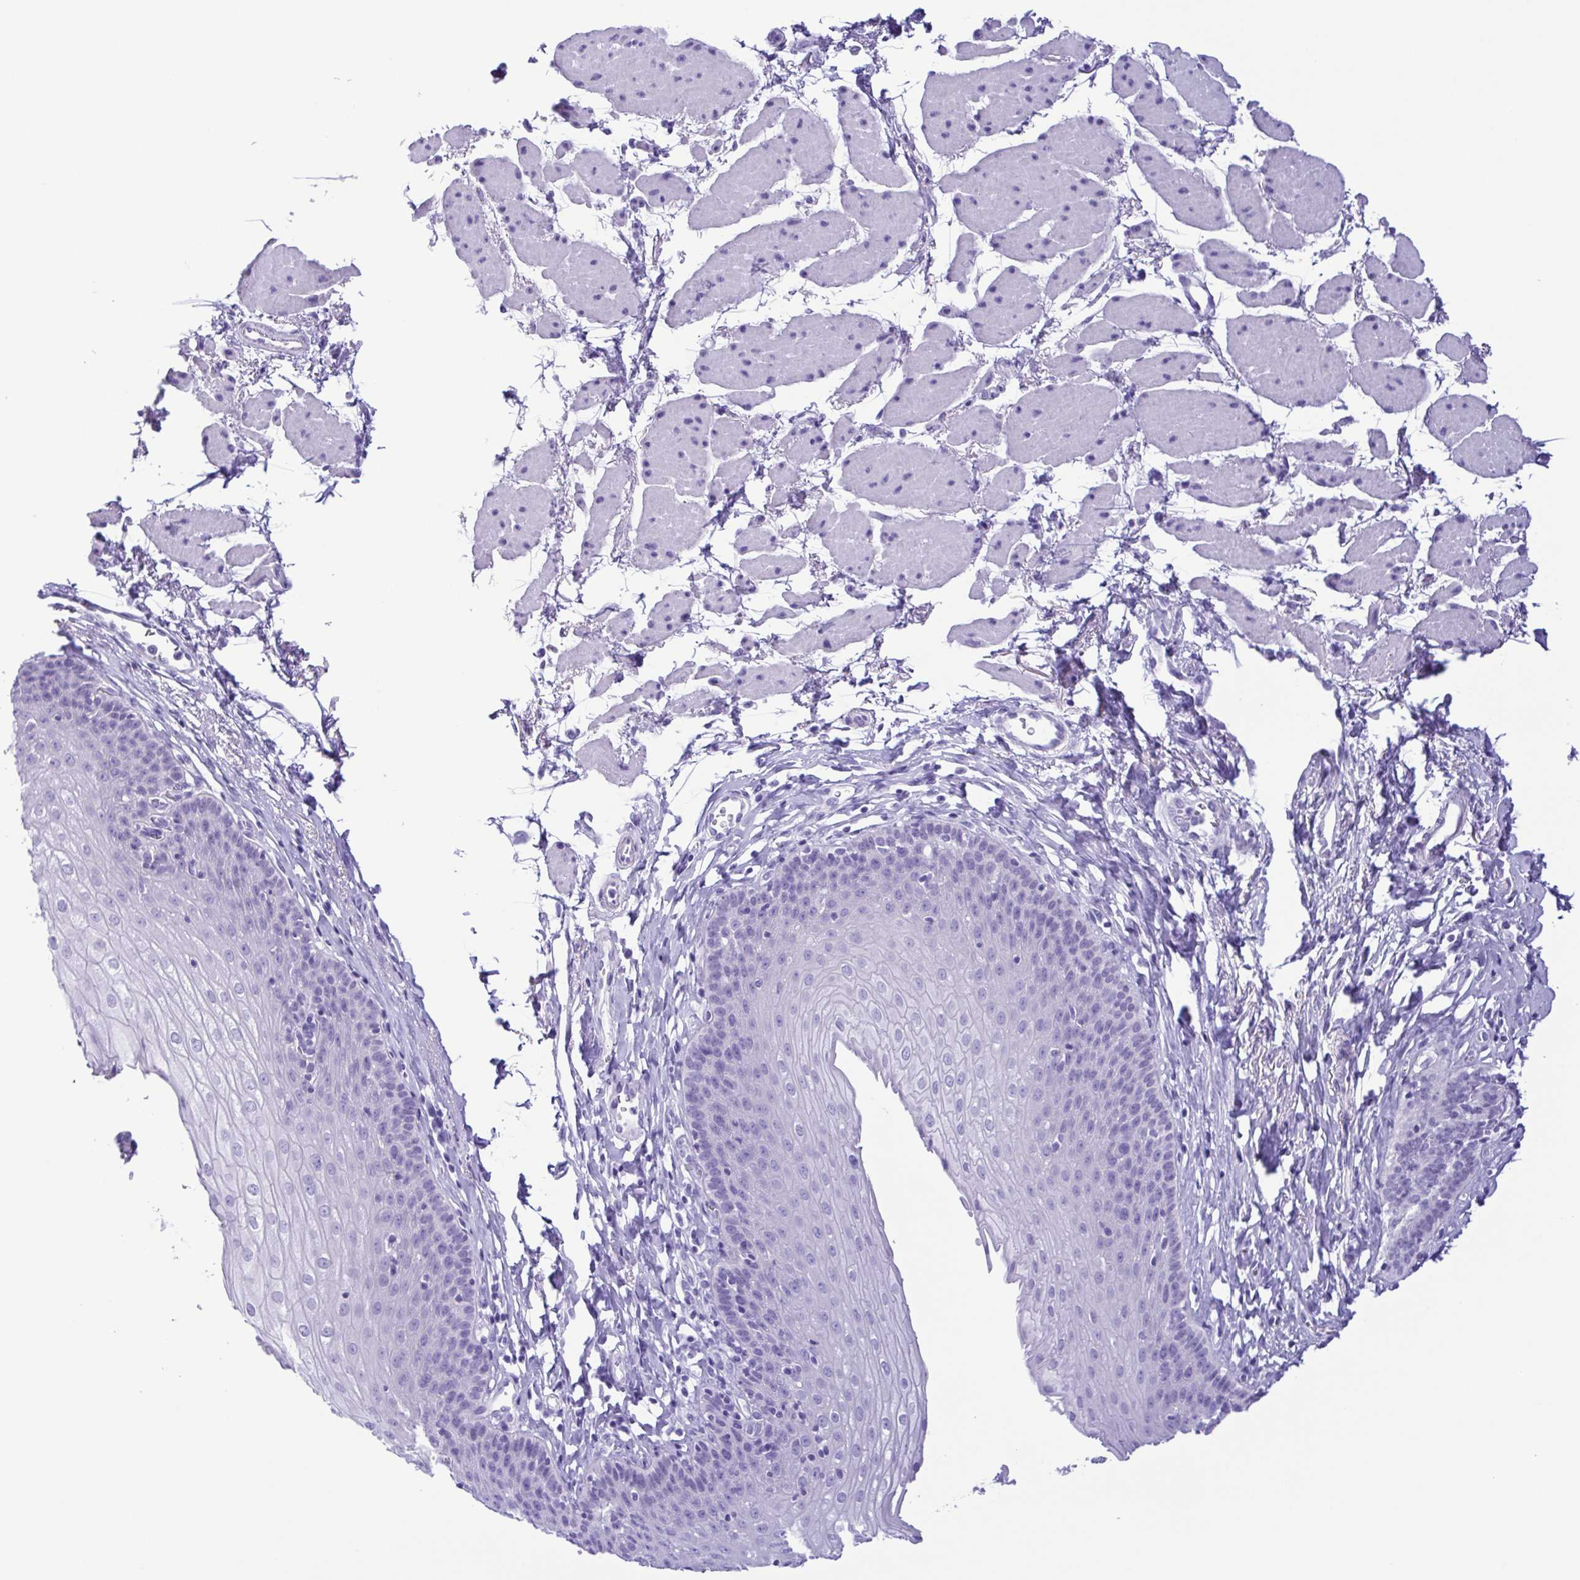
{"staining": {"intensity": "negative", "quantity": "none", "location": "none"}, "tissue": "esophagus", "cell_type": "Squamous epithelial cells", "image_type": "normal", "snomed": [{"axis": "morphology", "description": "Normal tissue, NOS"}, {"axis": "topography", "description": "Esophagus"}], "caption": "The micrograph displays no staining of squamous epithelial cells in unremarkable esophagus.", "gene": "OVGP1", "patient": {"sex": "female", "age": 81}}